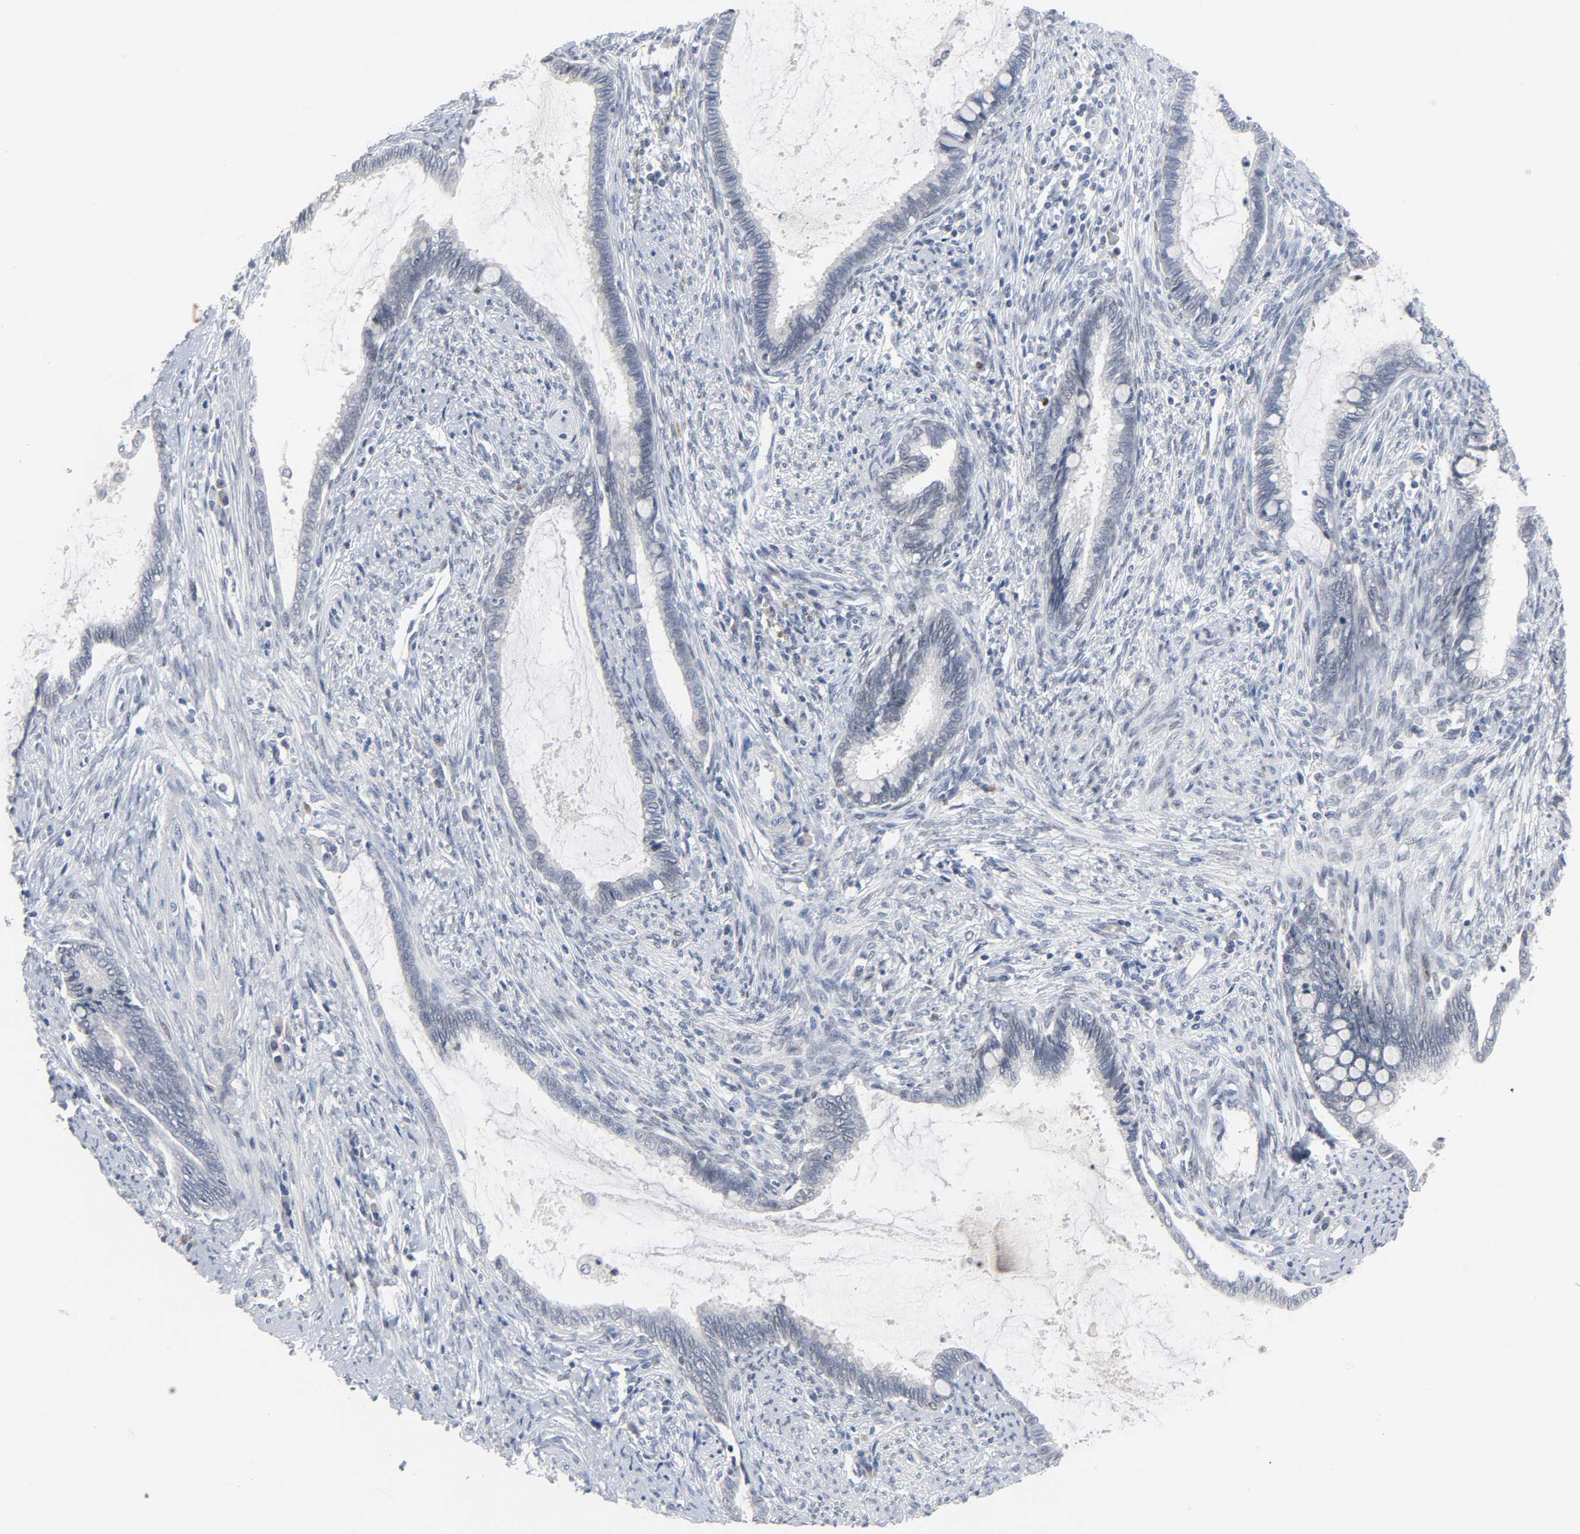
{"staining": {"intensity": "negative", "quantity": "none", "location": "none"}, "tissue": "cervical cancer", "cell_type": "Tumor cells", "image_type": "cancer", "snomed": [{"axis": "morphology", "description": "Adenocarcinoma, NOS"}, {"axis": "topography", "description": "Cervix"}], "caption": "This is an immunohistochemistry (IHC) photomicrograph of human adenocarcinoma (cervical). There is no positivity in tumor cells.", "gene": "WEE1", "patient": {"sex": "female", "age": 44}}